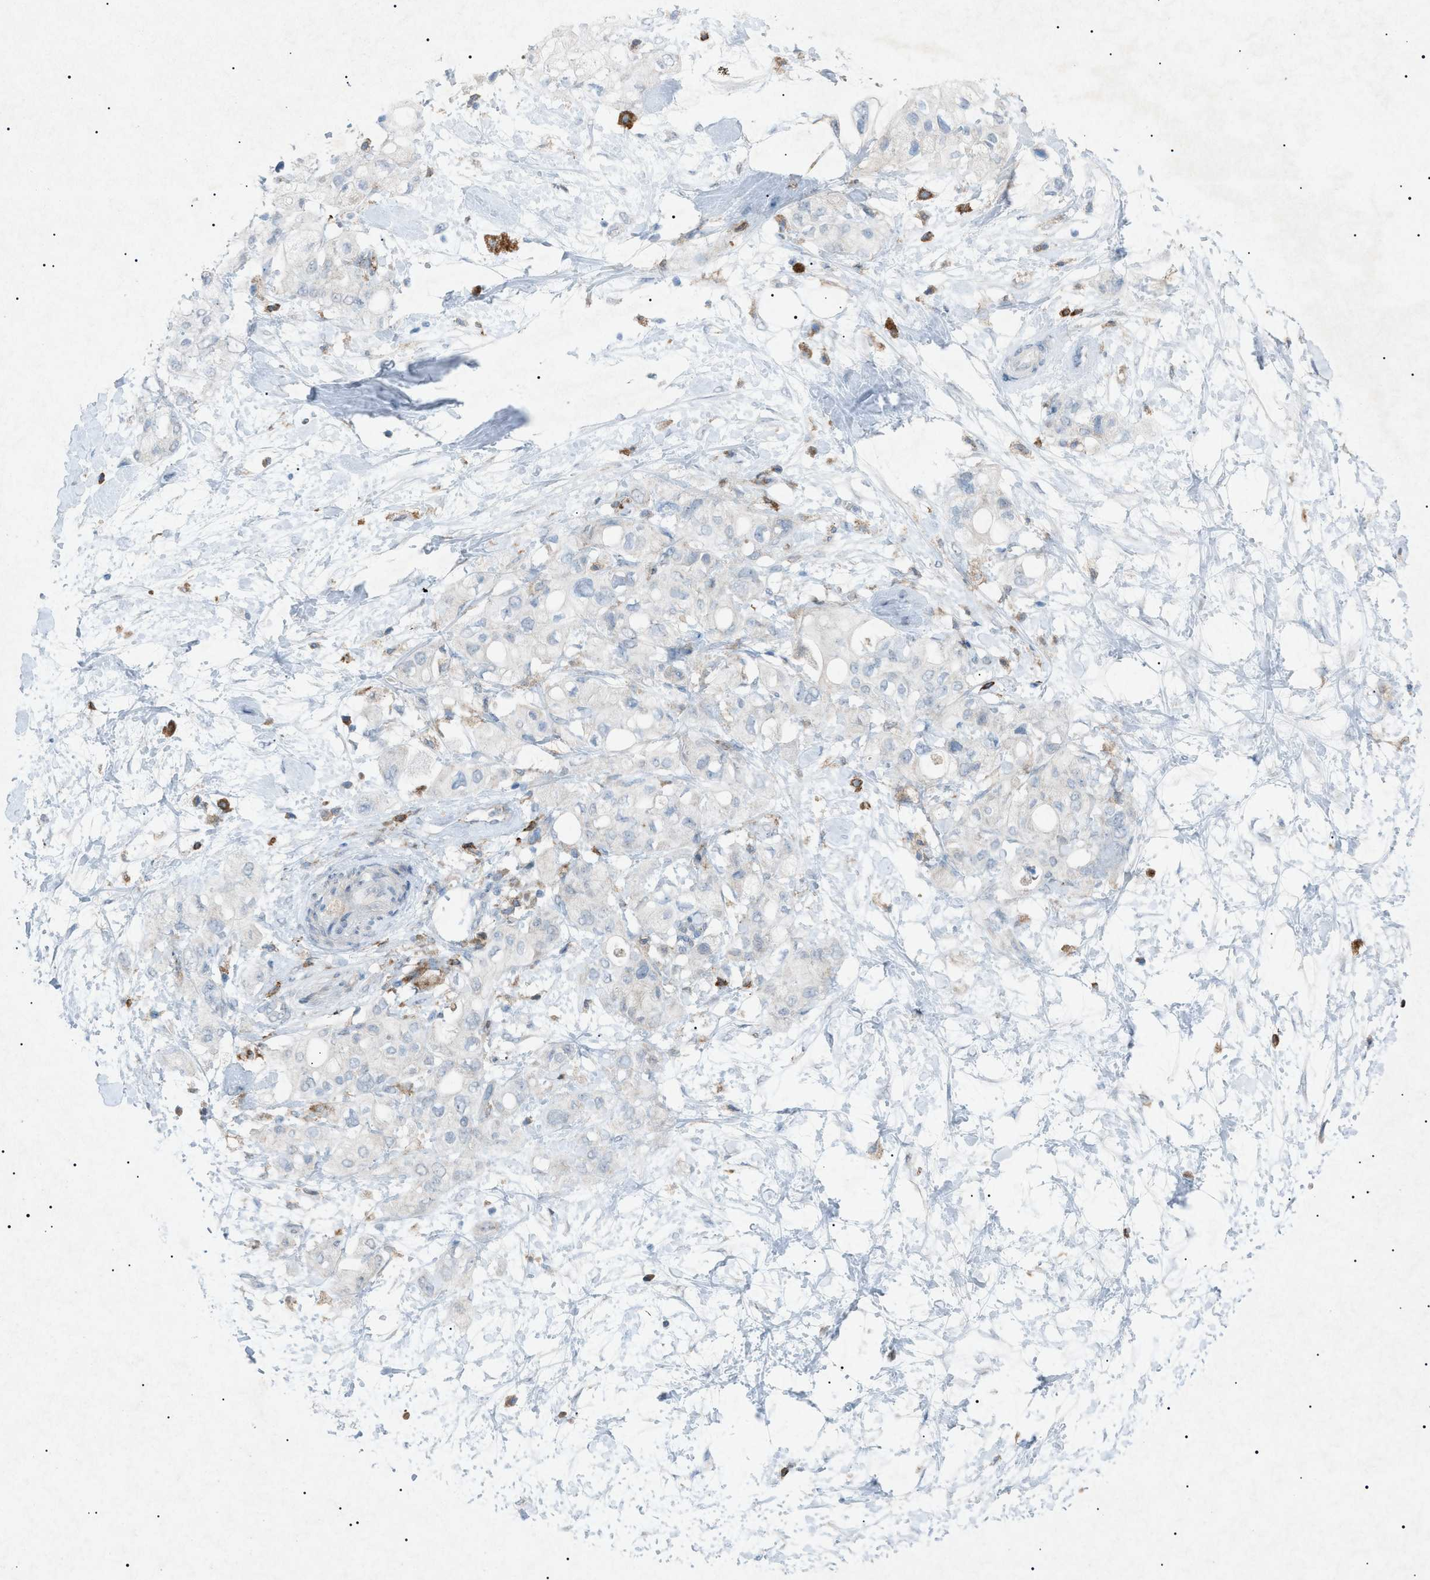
{"staining": {"intensity": "negative", "quantity": "none", "location": "none"}, "tissue": "pancreatic cancer", "cell_type": "Tumor cells", "image_type": "cancer", "snomed": [{"axis": "morphology", "description": "Adenocarcinoma, NOS"}, {"axis": "topography", "description": "Pancreas"}], "caption": "The image reveals no staining of tumor cells in pancreatic cancer (adenocarcinoma). (DAB (3,3'-diaminobenzidine) IHC with hematoxylin counter stain).", "gene": "BTK", "patient": {"sex": "female", "age": 56}}